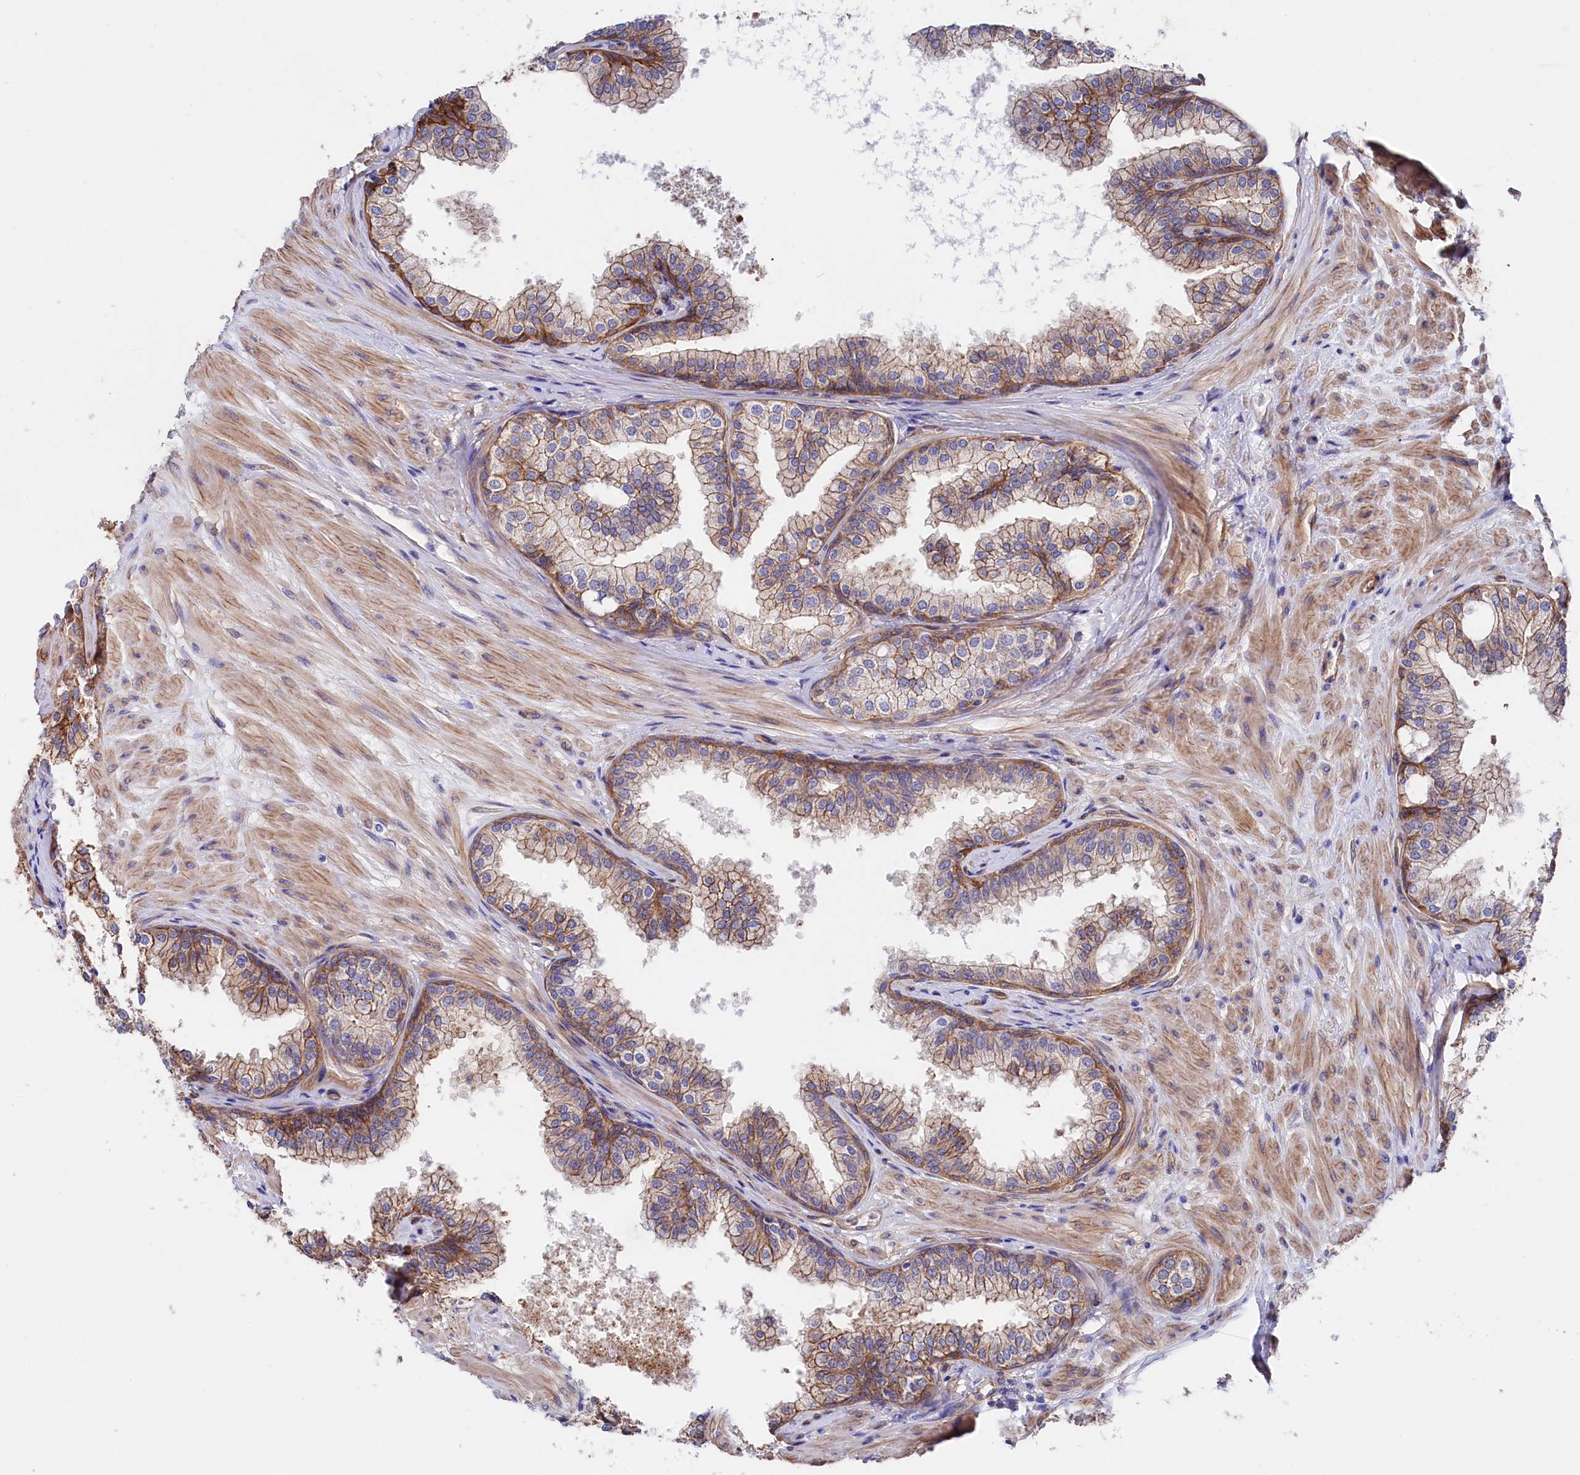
{"staining": {"intensity": "strong", "quantity": "25%-75%", "location": "cytoplasmic/membranous"}, "tissue": "prostate", "cell_type": "Glandular cells", "image_type": "normal", "snomed": [{"axis": "morphology", "description": "Normal tissue, NOS"}, {"axis": "topography", "description": "Prostate"}], "caption": "Protein positivity by IHC exhibits strong cytoplasmic/membranous positivity in about 25%-75% of glandular cells in normal prostate. (DAB IHC, brown staining for protein, blue staining for nuclei).", "gene": "TNKS1BP1", "patient": {"sex": "male", "age": 60}}